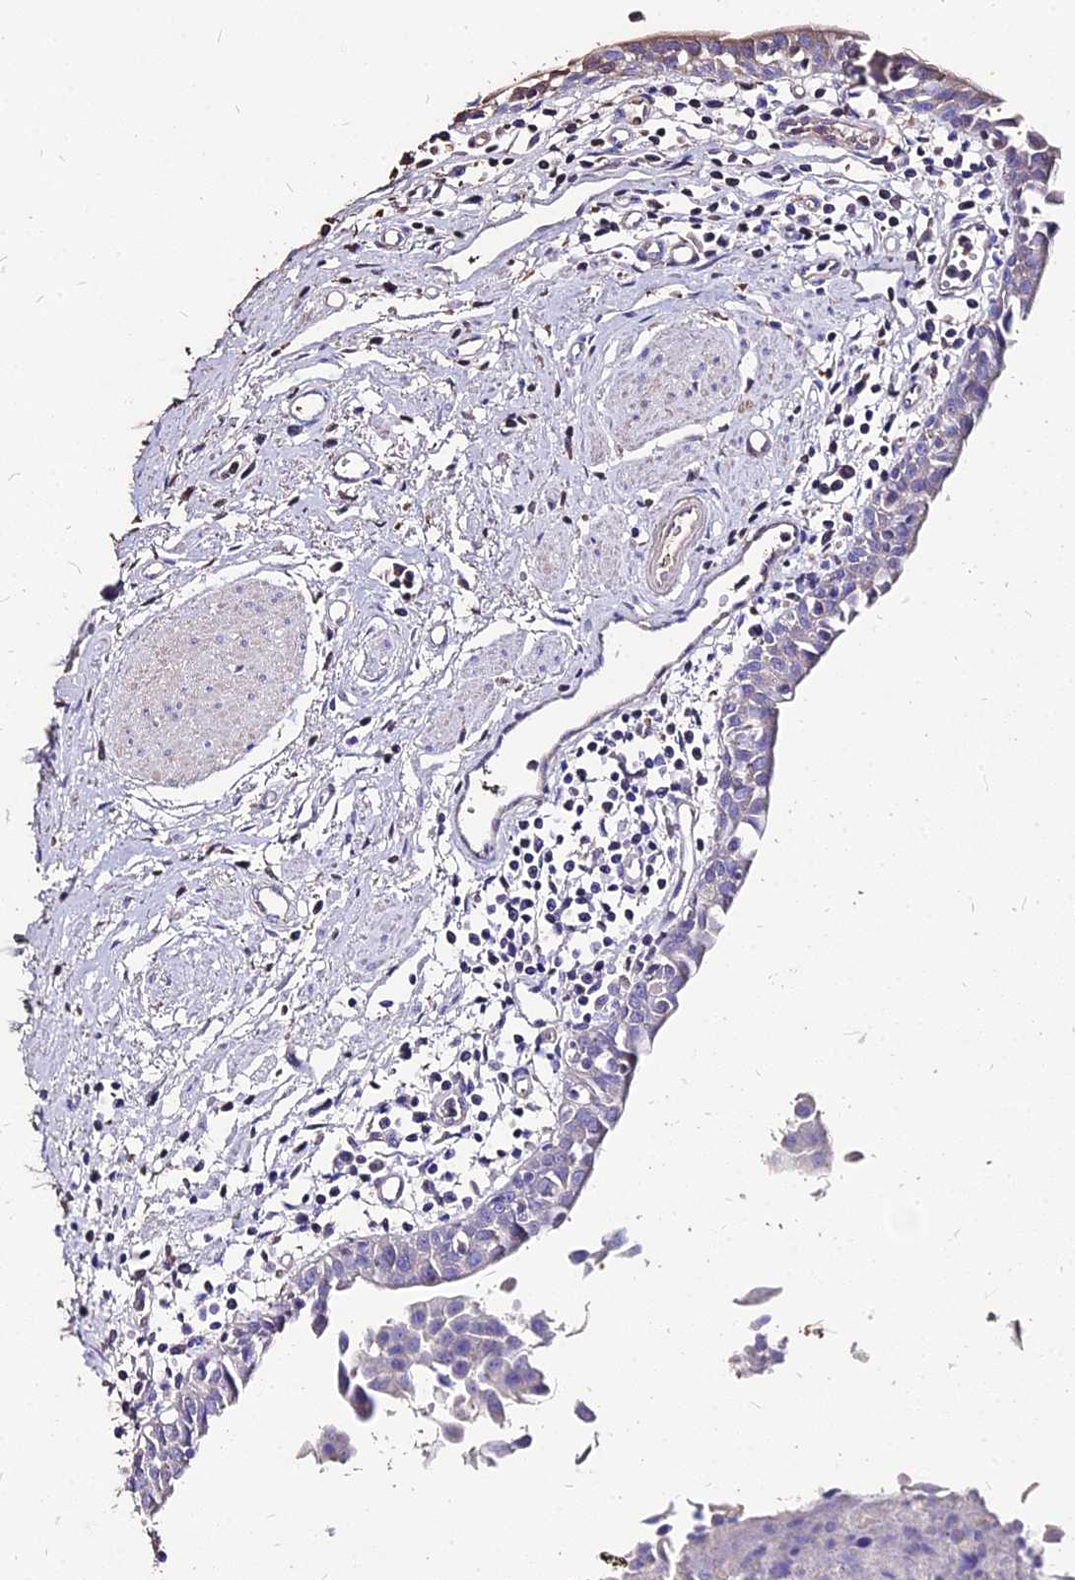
{"staining": {"intensity": "negative", "quantity": "none", "location": "none"}, "tissue": "urothelial cancer", "cell_type": "Tumor cells", "image_type": "cancer", "snomed": [{"axis": "morphology", "description": "Urothelial carcinoma, High grade"}, {"axis": "topography", "description": "Urinary bladder"}], "caption": "Immunohistochemistry (IHC) photomicrograph of human urothelial carcinoma (high-grade) stained for a protein (brown), which shows no expression in tumor cells. (DAB immunohistochemistry, high magnification).", "gene": "NME5", "patient": {"sex": "female", "age": 85}}